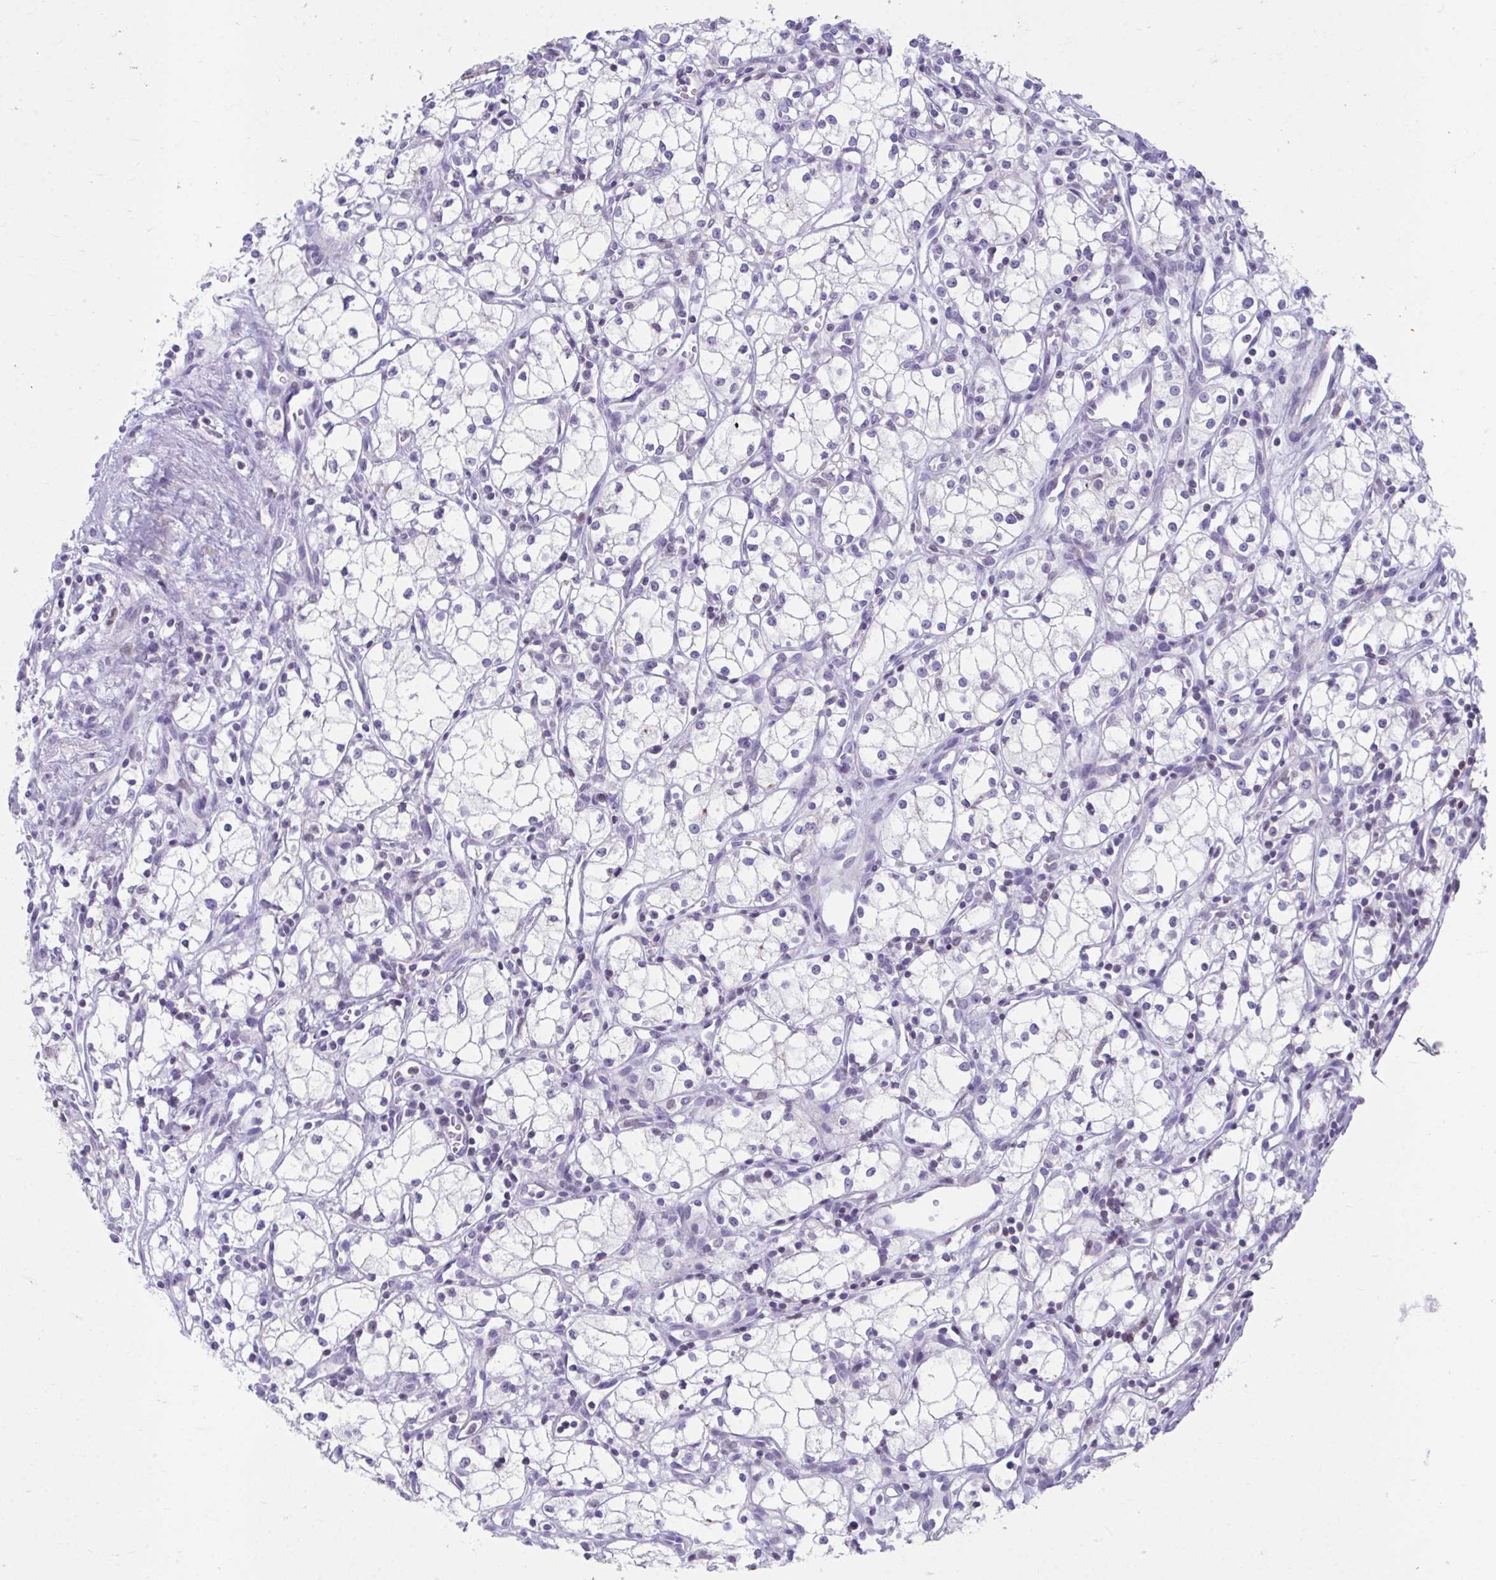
{"staining": {"intensity": "negative", "quantity": "none", "location": "none"}, "tissue": "renal cancer", "cell_type": "Tumor cells", "image_type": "cancer", "snomed": [{"axis": "morphology", "description": "Adenocarcinoma, NOS"}, {"axis": "topography", "description": "Kidney"}], "caption": "There is no significant staining in tumor cells of adenocarcinoma (renal).", "gene": "OR7A5", "patient": {"sex": "male", "age": 59}}